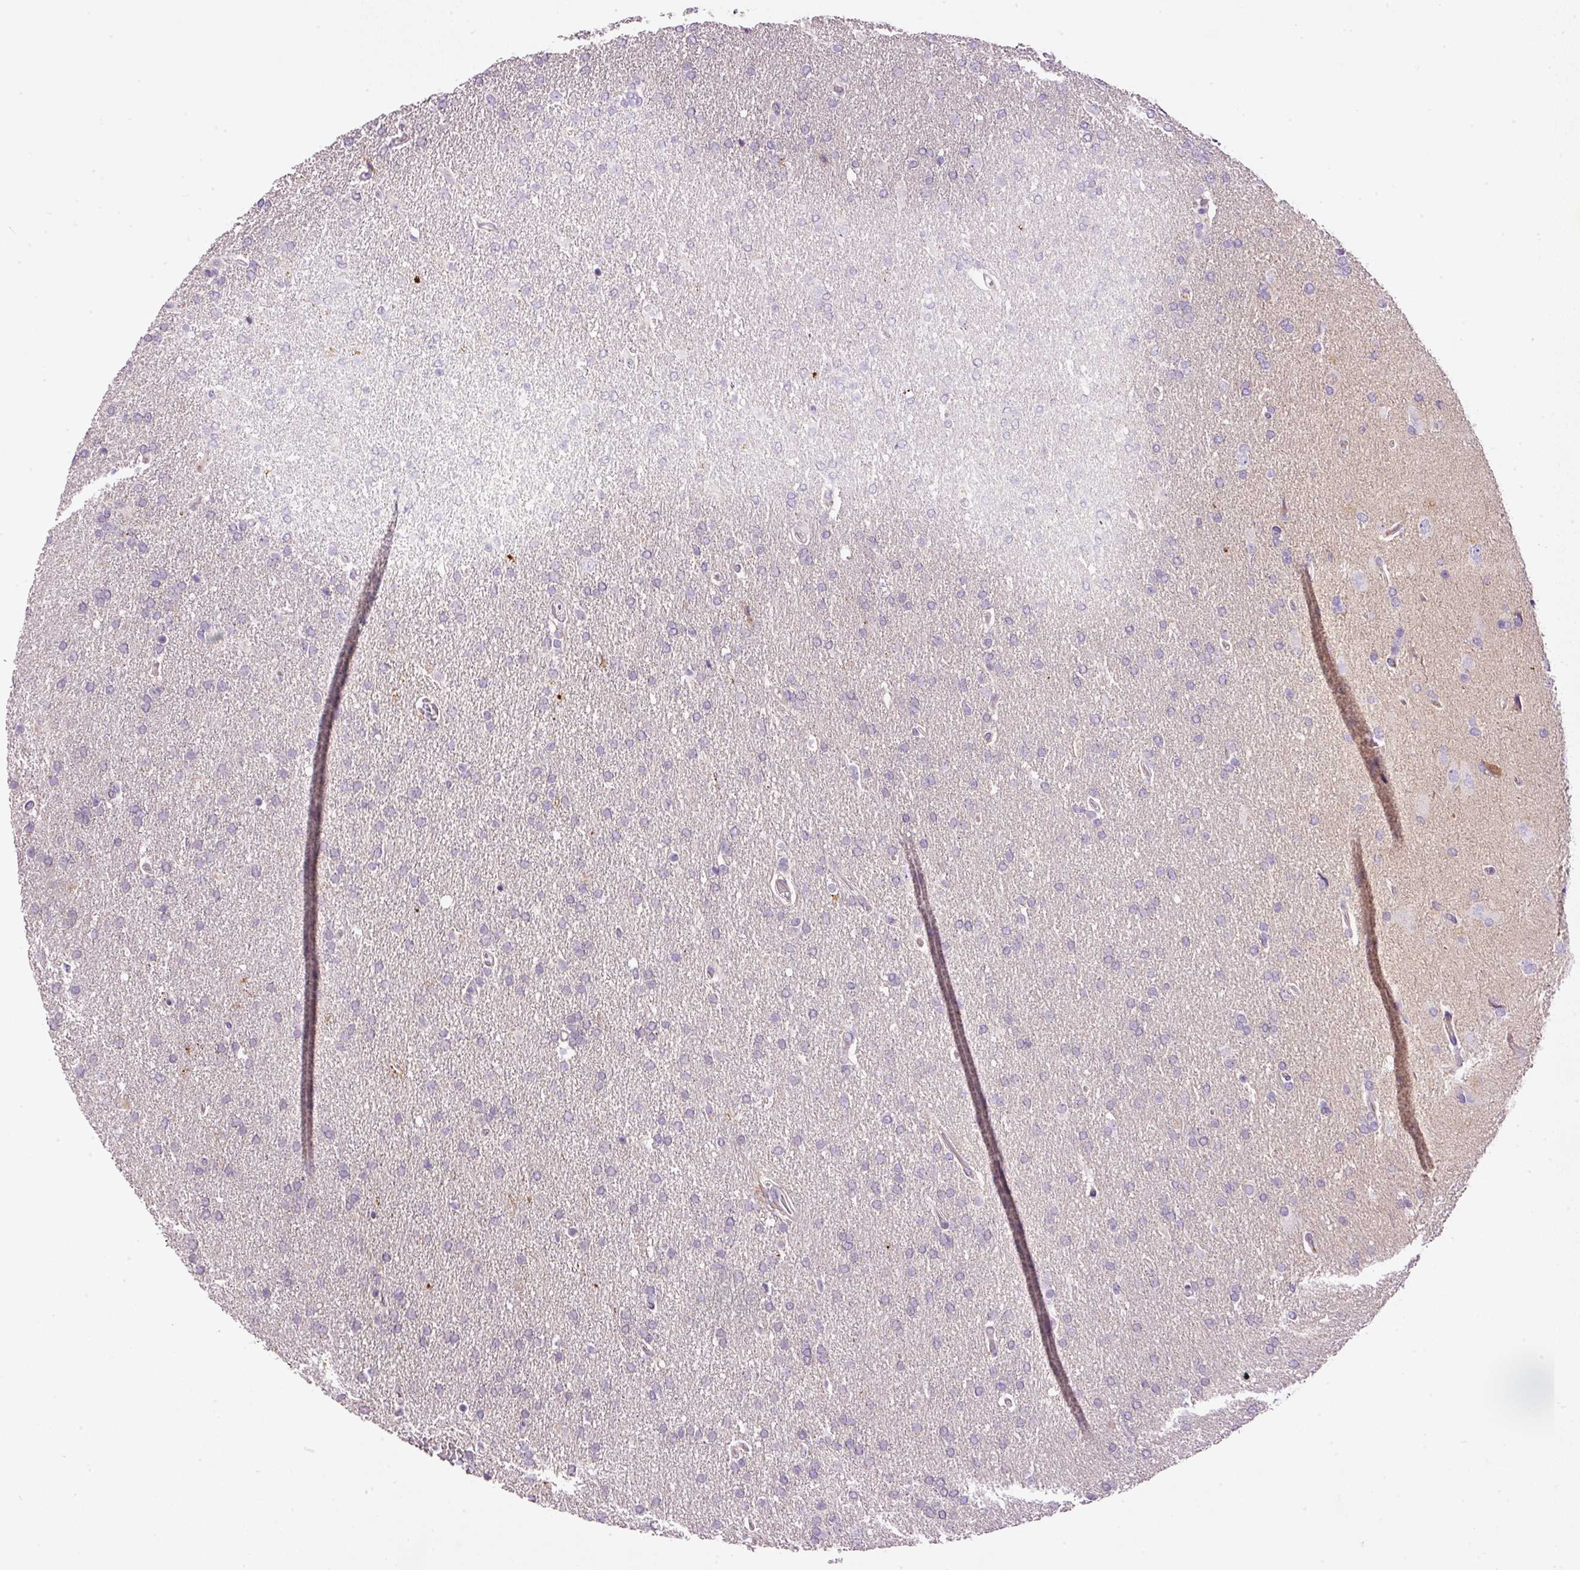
{"staining": {"intensity": "negative", "quantity": "none", "location": "none"}, "tissue": "glioma", "cell_type": "Tumor cells", "image_type": "cancer", "snomed": [{"axis": "morphology", "description": "Glioma, malignant, High grade"}, {"axis": "topography", "description": "Brain"}], "caption": "Tumor cells show no significant expression in glioma. Nuclei are stained in blue.", "gene": "SRC", "patient": {"sex": "male", "age": 72}}